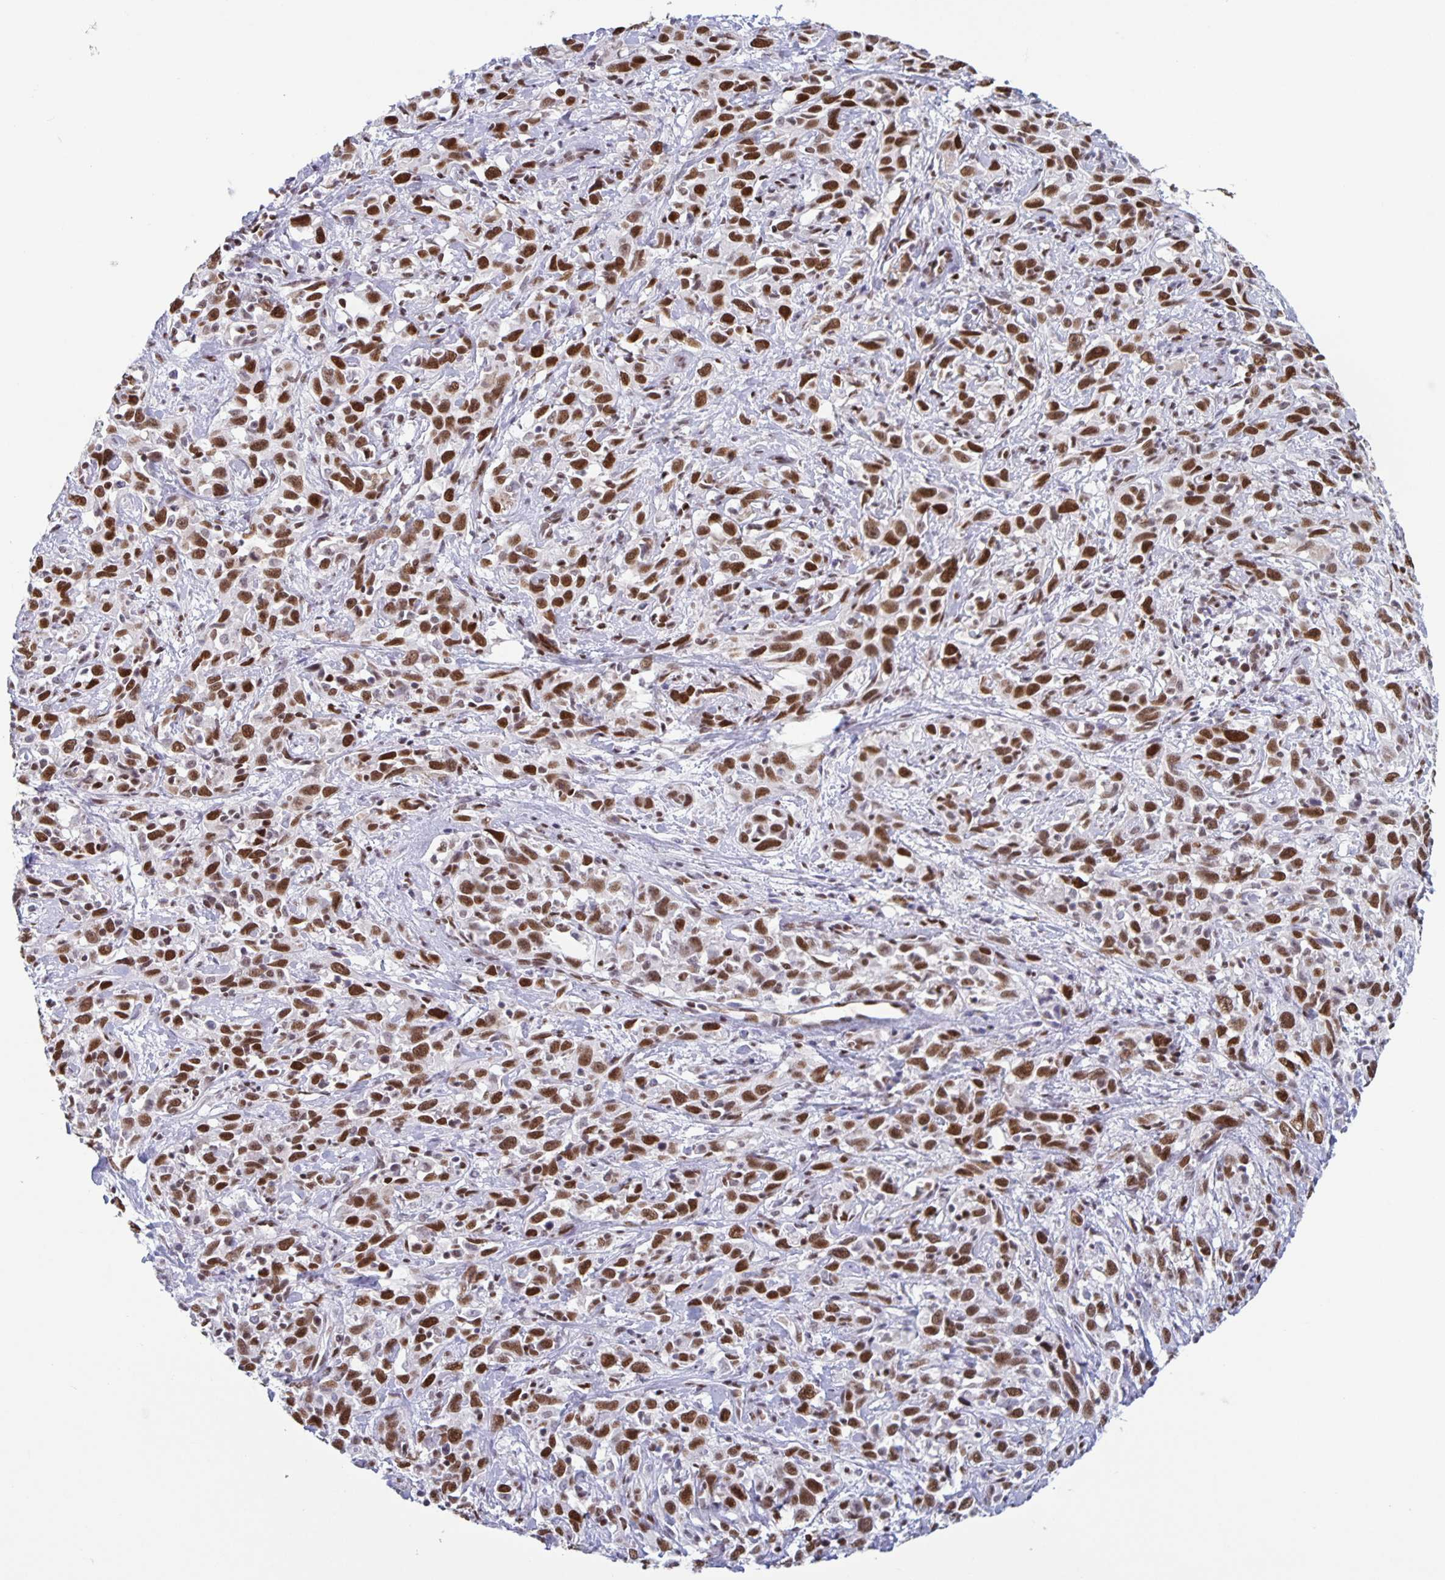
{"staining": {"intensity": "moderate", "quantity": ">75%", "location": "nuclear"}, "tissue": "cervical cancer", "cell_type": "Tumor cells", "image_type": "cancer", "snomed": [{"axis": "morphology", "description": "Adenocarcinoma, NOS"}, {"axis": "topography", "description": "Cervix"}], "caption": "Cervical cancer (adenocarcinoma) tissue exhibits moderate nuclear staining in approximately >75% of tumor cells Ihc stains the protein of interest in brown and the nuclei are stained blue.", "gene": "JUND", "patient": {"sex": "female", "age": 40}}